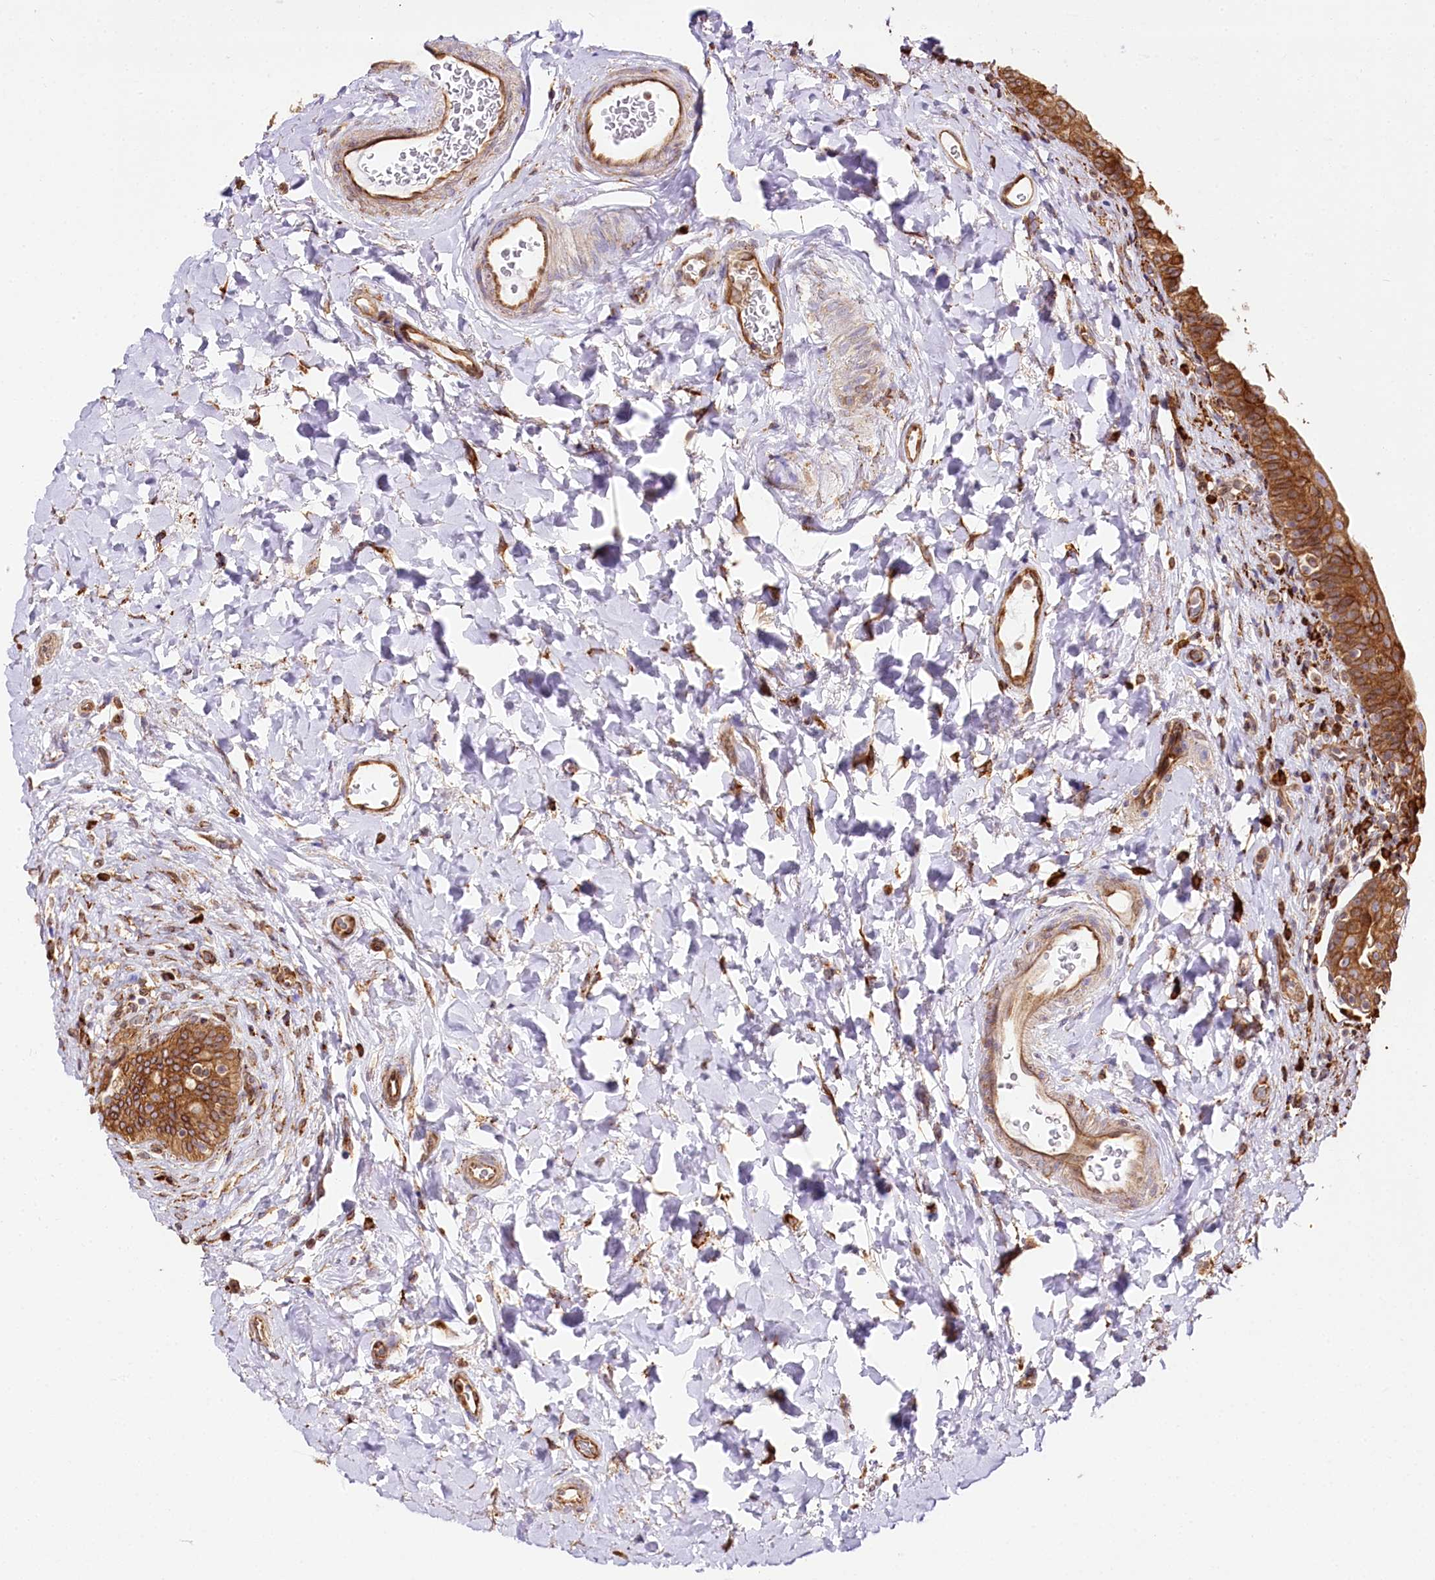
{"staining": {"intensity": "moderate", "quantity": ">75%", "location": "cytoplasmic/membranous"}, "tissue": "urinary bladder", "cell_type": "Urothelial cells", "image_type": "normal", "snomed": [{"axis": "morphology", "description": "Normal tissue, NOS"}, {"axis": "topography", "description": "Urinary bladder"}], "caption": "Immunohistochemical staining of normal urinary bladder exhibits >75% levels of moderate cytoplasmic/membranous protein expression in approximately >75% of urothelial cells. Nuclei are stained in blue.", "gene": "CNPY2", "patient": {"sex": "male", "age": 83}}